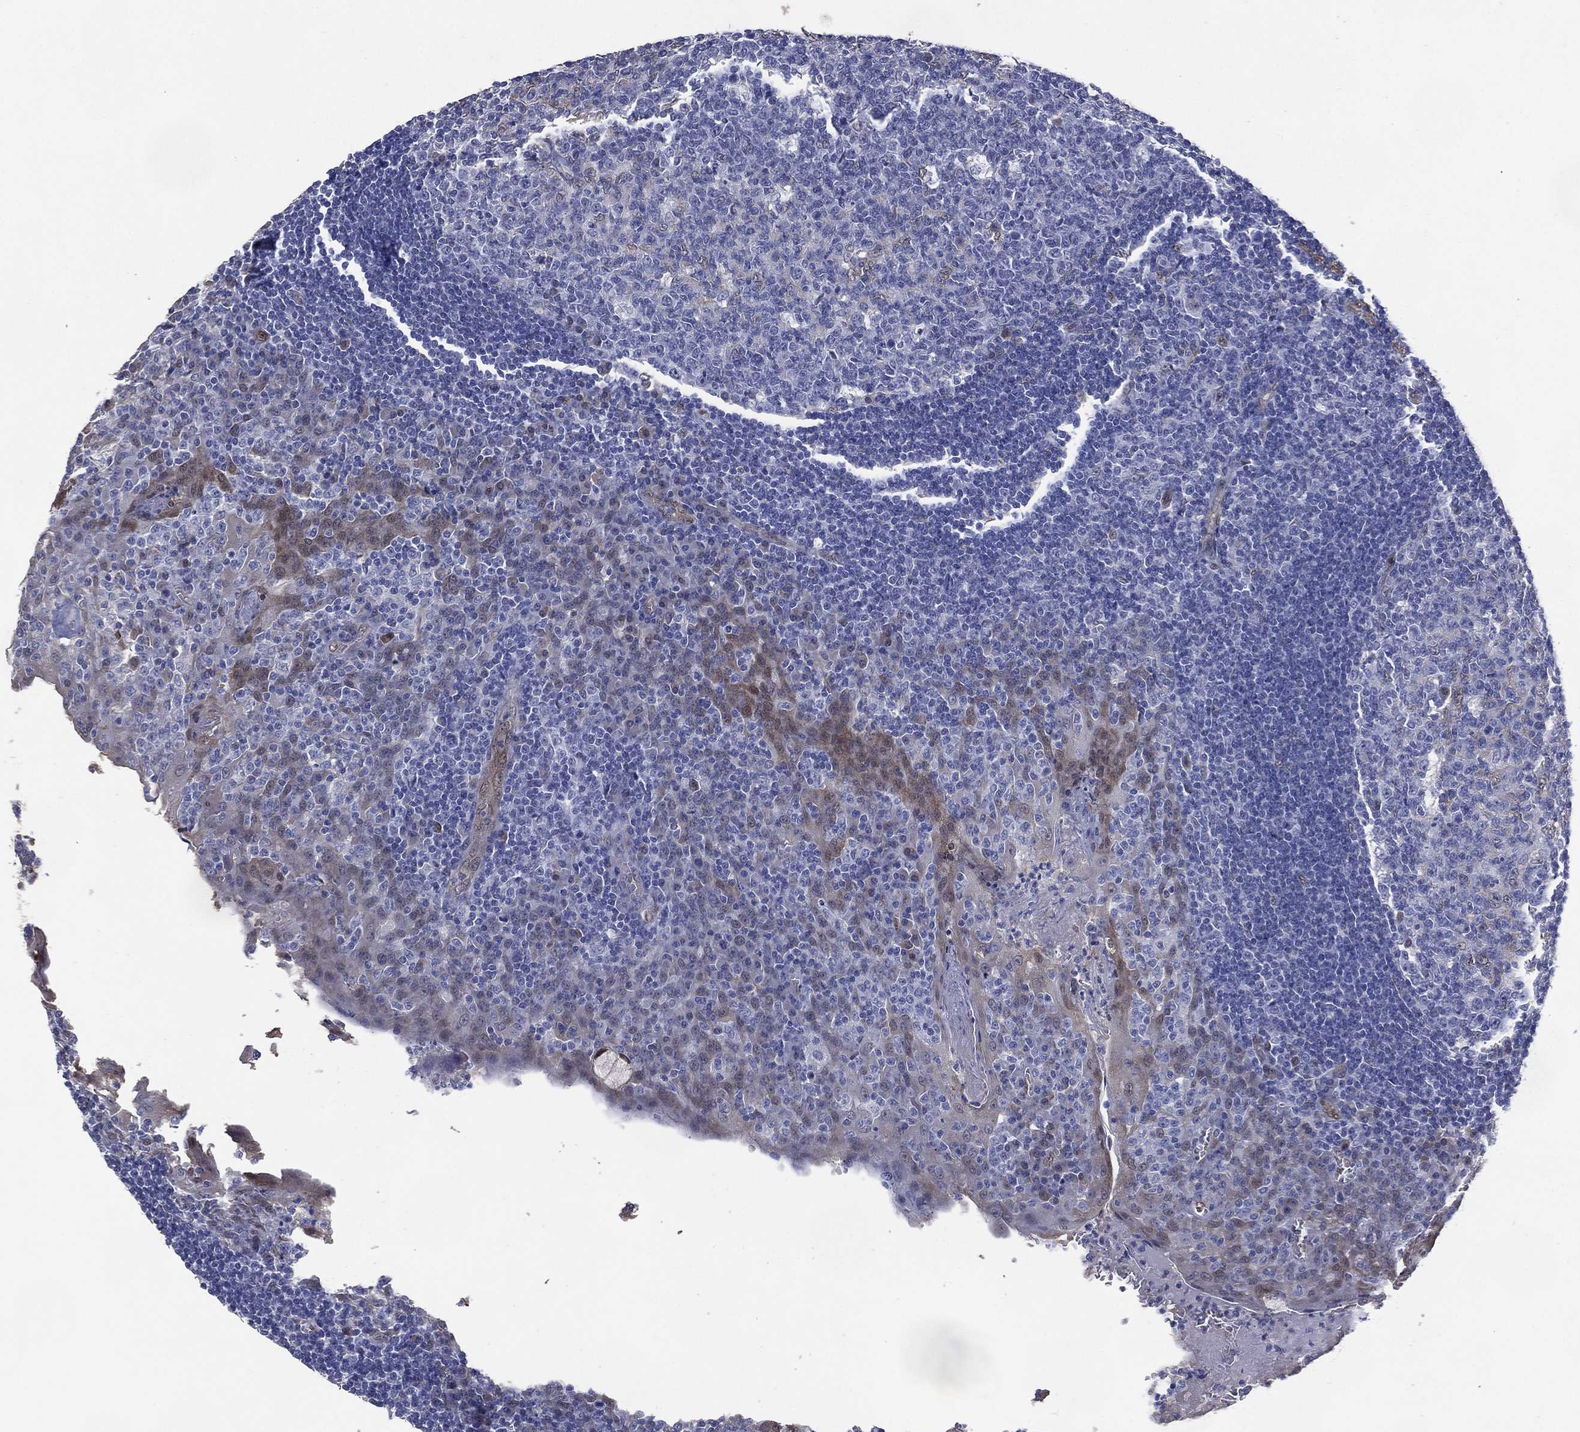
{"staining": {"intensity": "negative", "quantity": "none", "location": "none"}, "tissue": "tonsil", "cell_type": "Germinal center cells", "image_type": "normal", "snomed": [{"axis": "morphology", "description": "Normal tissue, NOS"}, {"axis": "topography", "description": "Tonsil"}], "caption": "Immunohistochemistry (IHC) histopathology image of normal tonsil stained for a protein (brown), which exhibits no positivity in germinal center cells.", "gene": "AK1", "patient": {"sex": "female", "age": 13}}